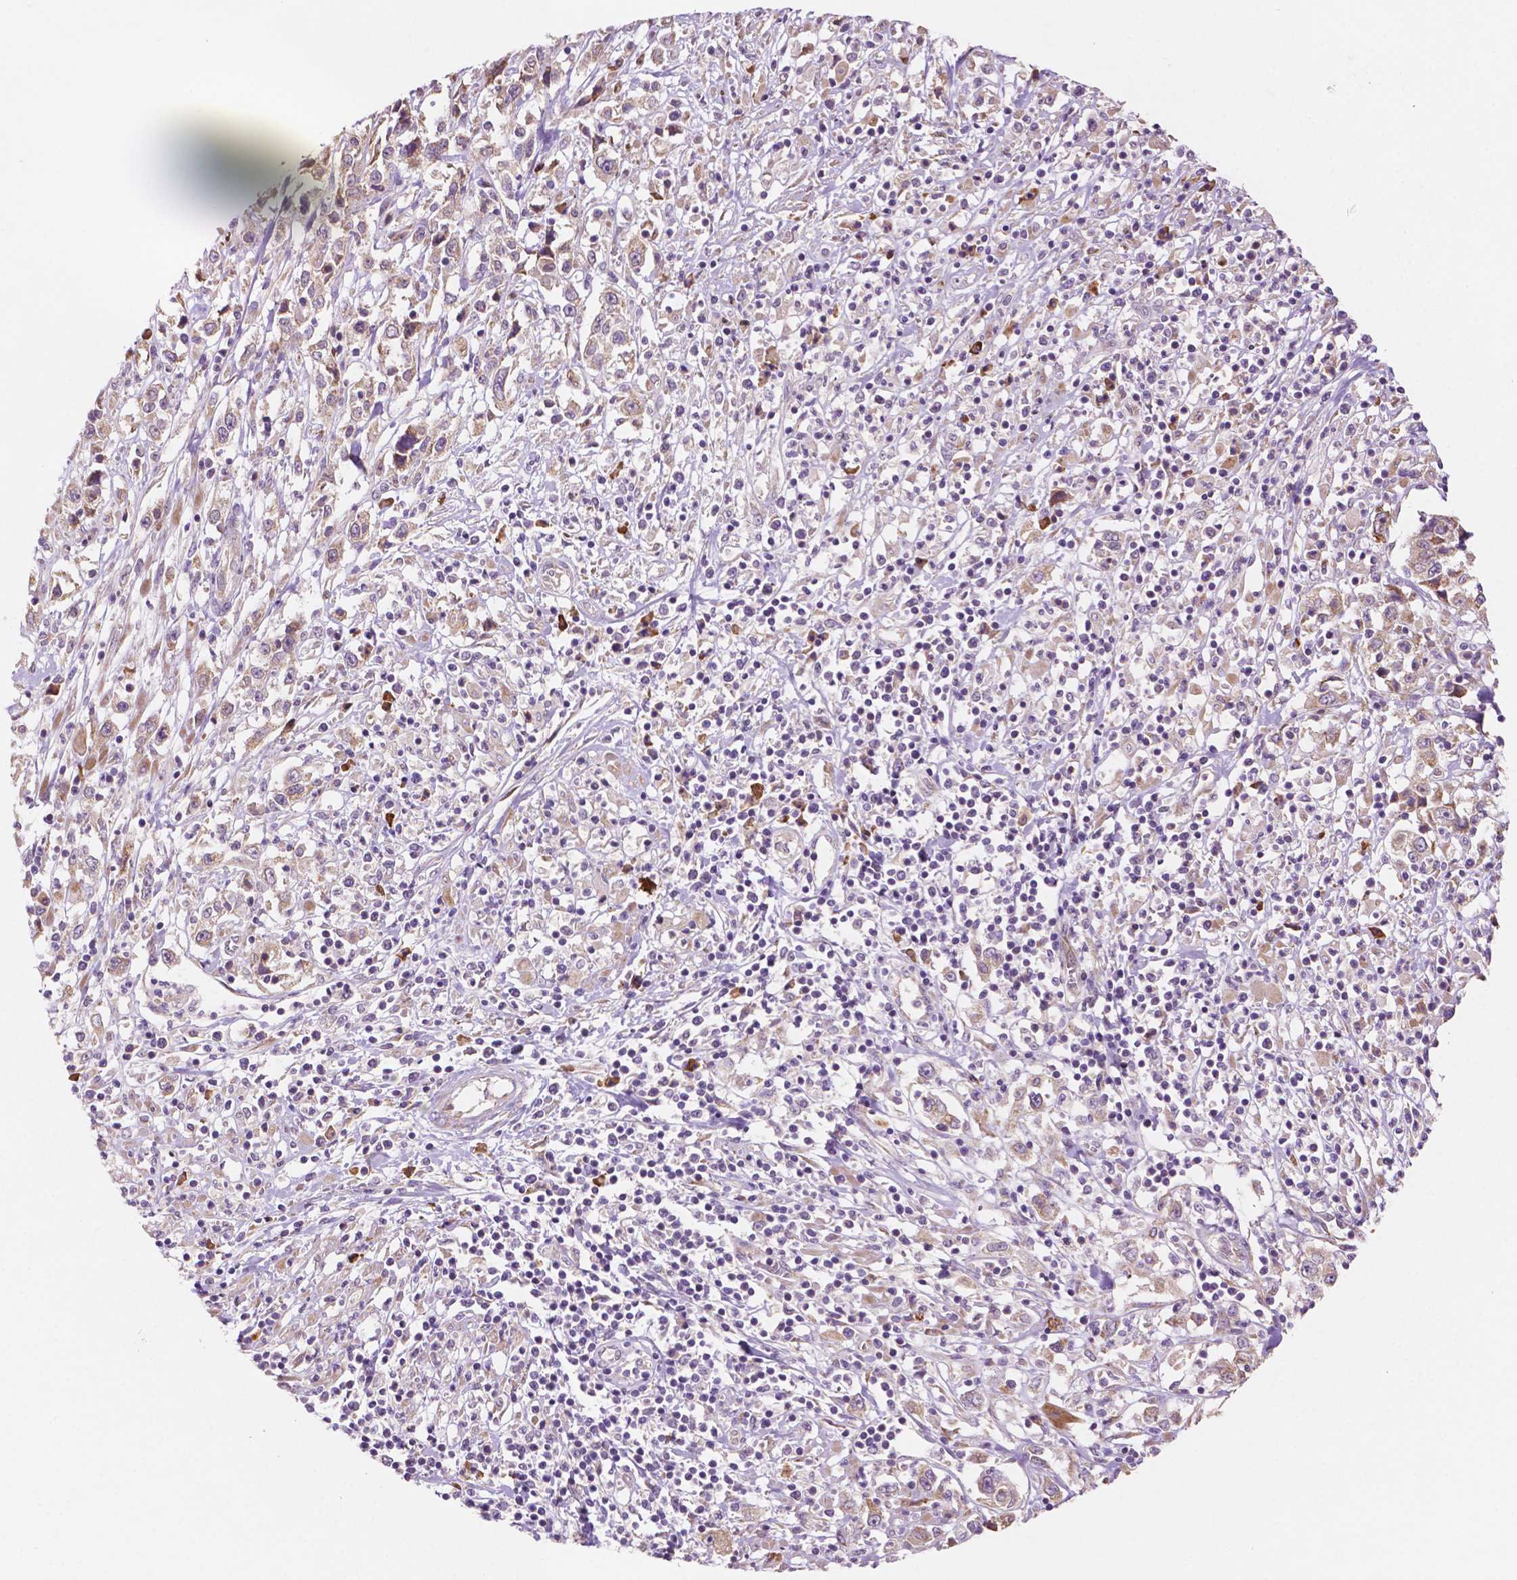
{"staining": {"intensity": "weak", "quantity": ">75%", "location": "cytoplasmic/membranous"}, "tissue": "cervical cancer", "cell_type": "Tumor cells", "image_type": "cancer", "snomed": [{"axis": "morphology", "description": "Adenocarcinoma, NOS"}, {"axis": "topography", "description": "Cervix"}], "caption": "High-magnification brightfield microscopy of cervical cancer (adenocarcinoma) stained with DAB (3,3'-diaminobenzidine) (brown) and counterstained with hematoxylin (blue). tumor cells exhibit weak cytoplasmic/membranous positivity is present in approximately>75% of cells.", "gene": "LRP1B", "patient": {"sex": "female", "age": 40}}